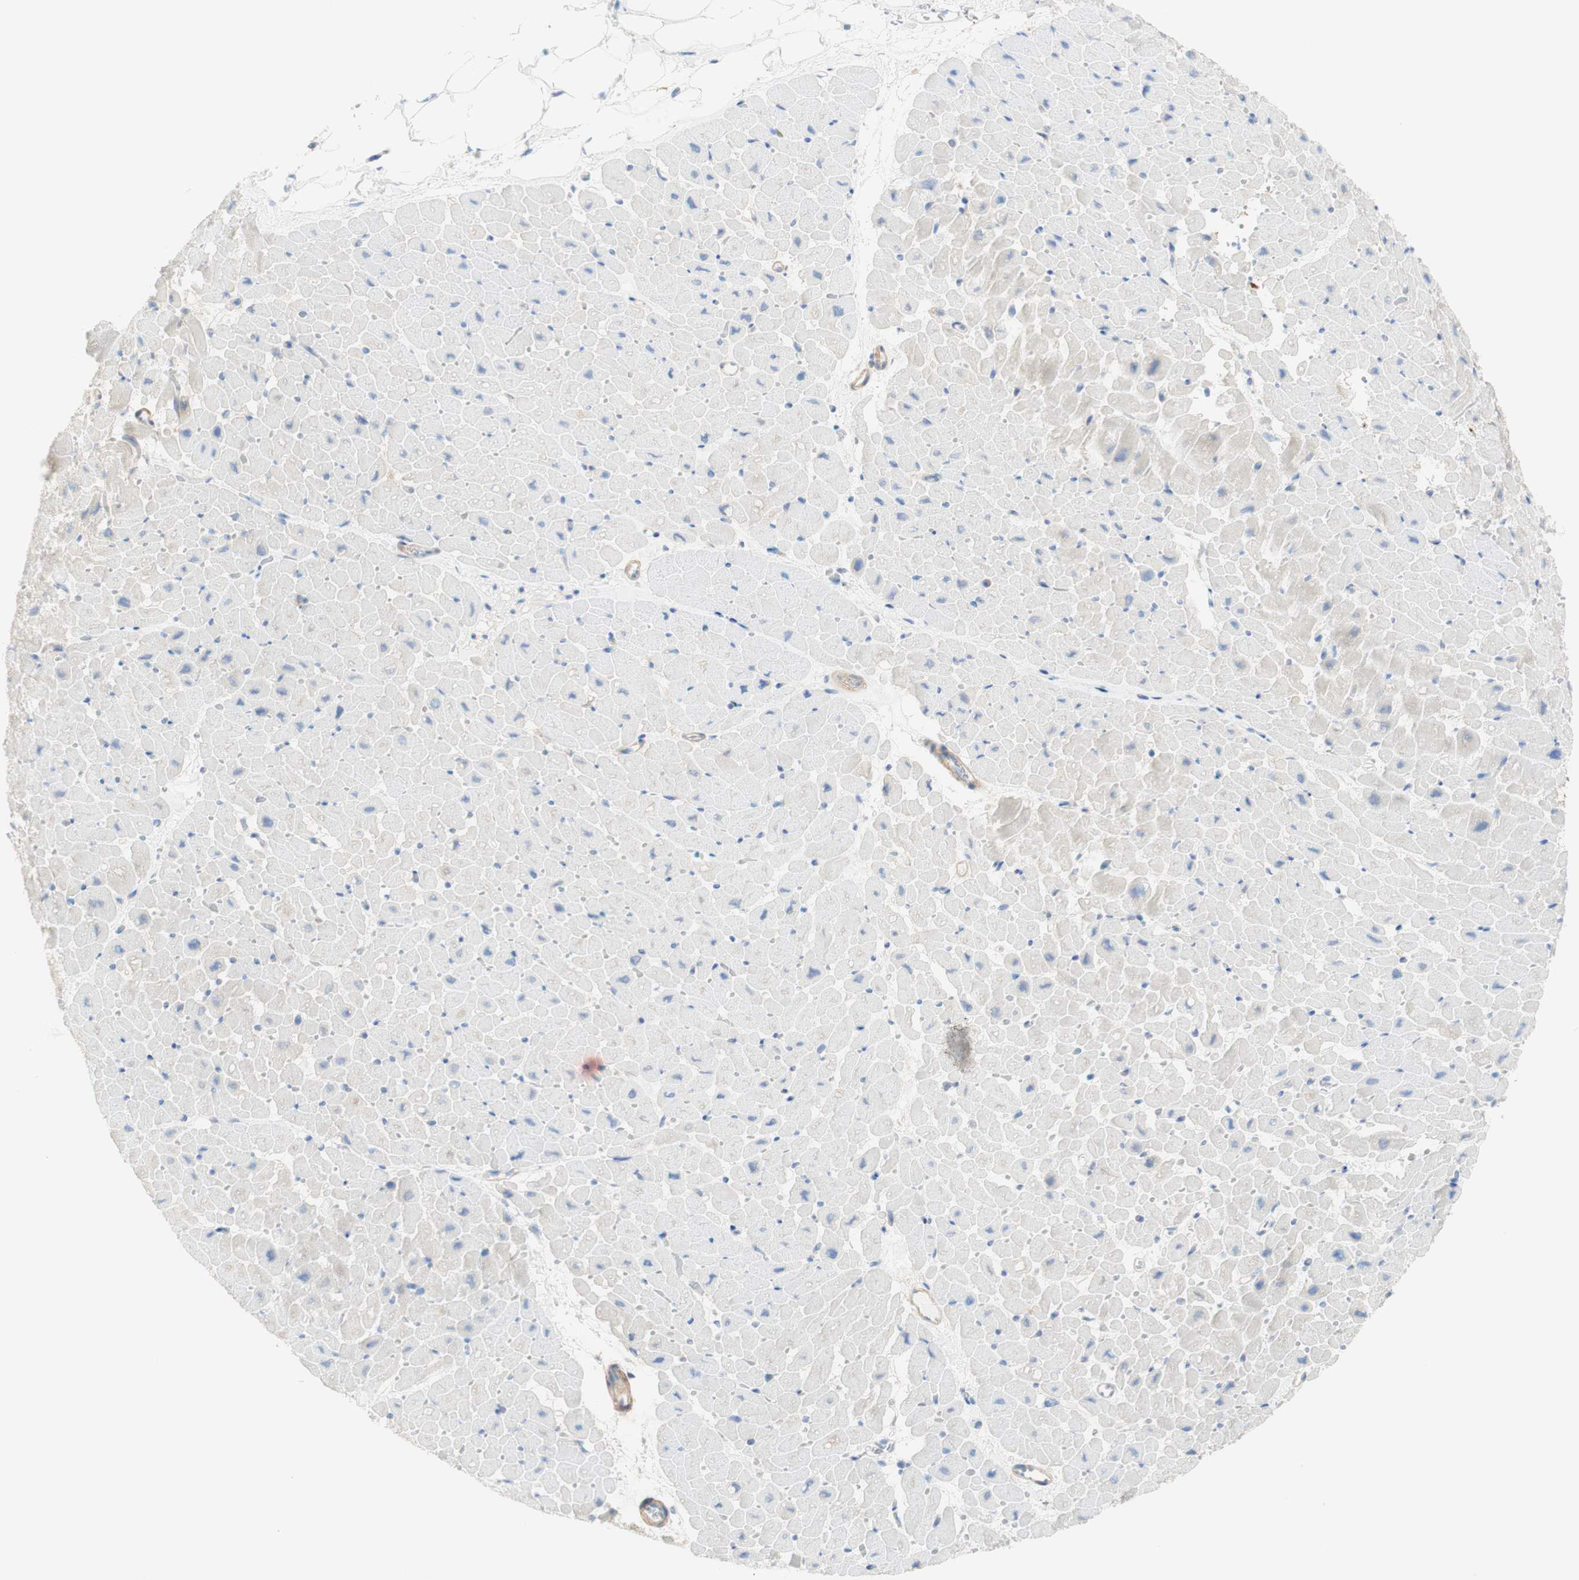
{"staining": {"intensity": "negative", "quantity": "none", "location": "none"}, "tissue": "heart muscle", "cell_type": "Cardiomyocytes", "image_type": "normal", "snomed": [{"axis": "morphology", "description": "Normal tissue, NOS"}, {"axis": "topography", "description": "Heart"}], "caption": "The photomicrograph demonstrates no staining of cardiomyocytes in benign heart muscle. (IHC, brightfield microscopy, high magnification).", "gene": "ATP2B1", "patient": {"sex": "male", "age": 45}}